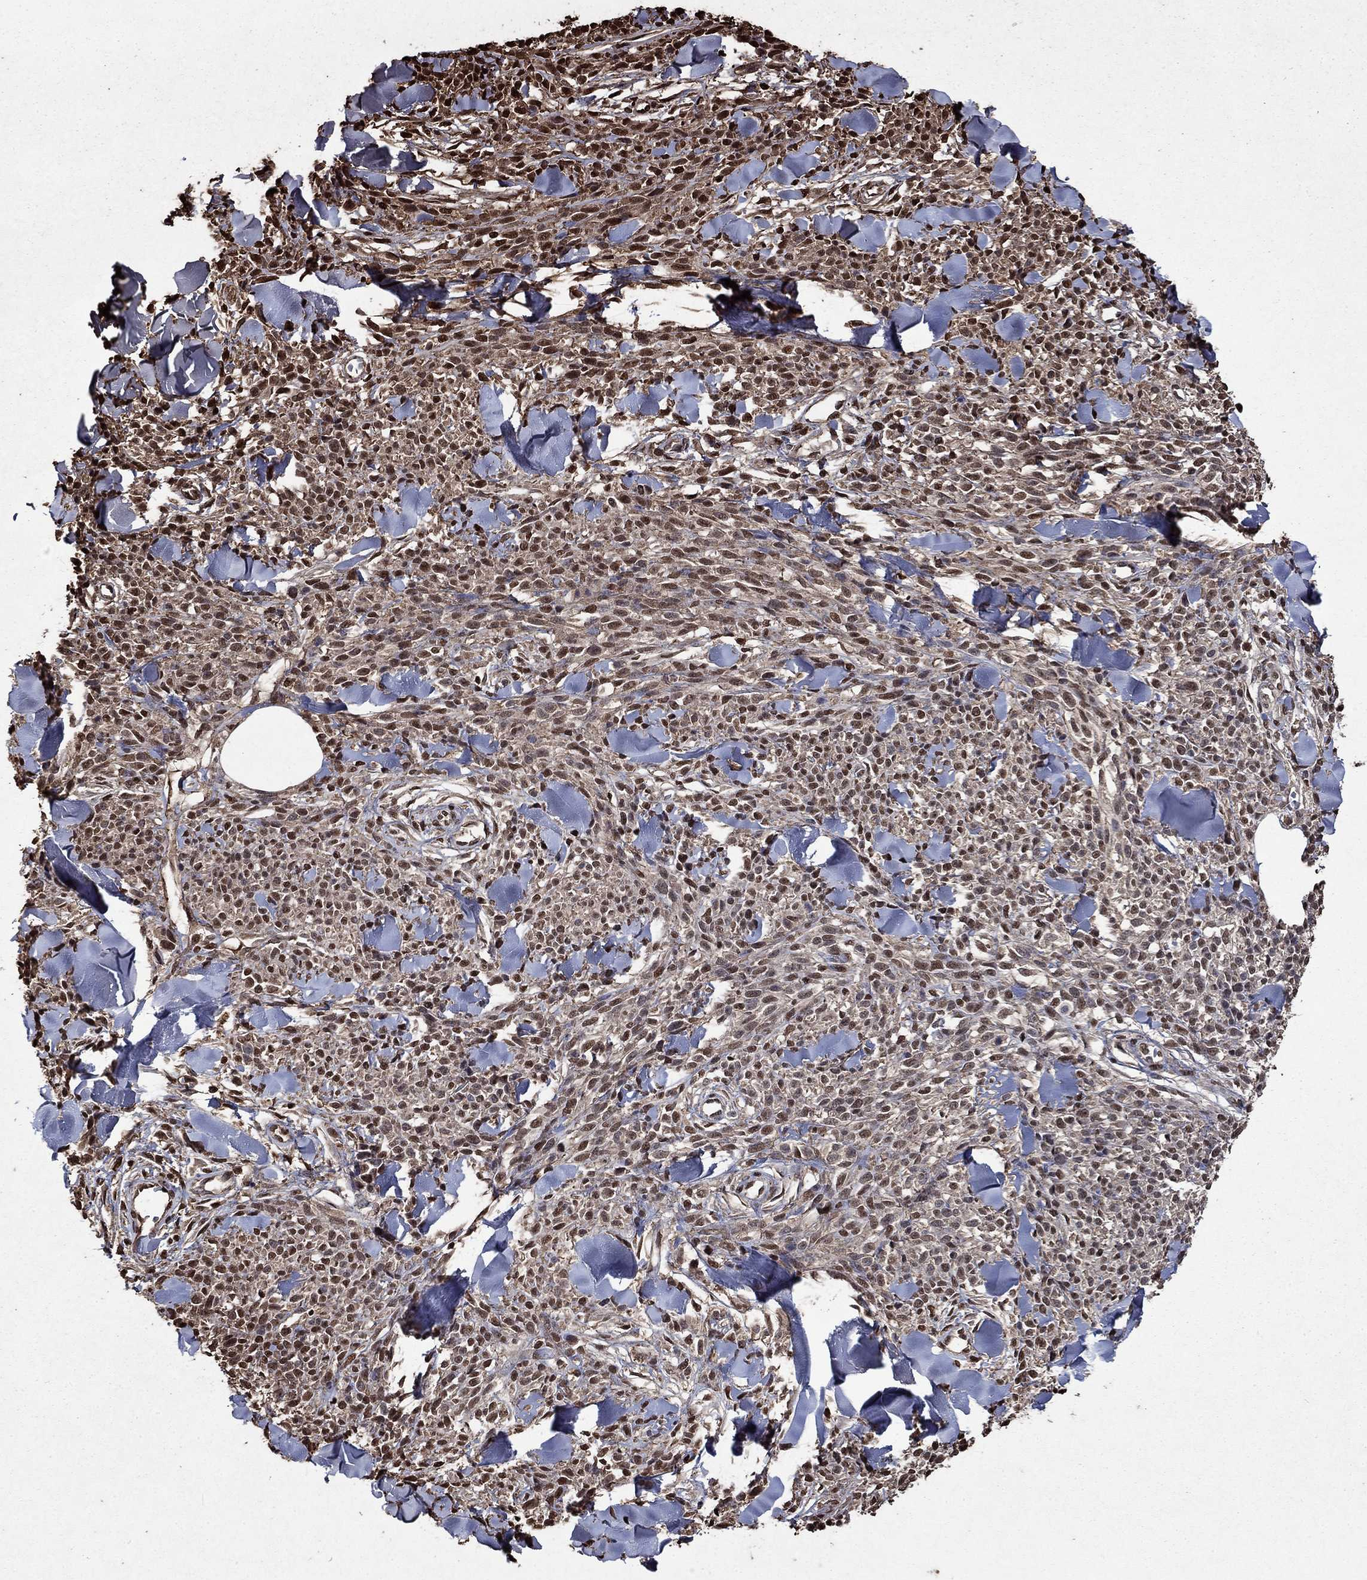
{"staining": {"intensity": "strong", "quantity": "25%-75%", "location": "nuclear"}, "tissue": "melanoma", "cell_type": "Tumor cells", "image_type": "cancer", "snomed": [{"axis": "morphology", "description": "Malignant melanoma, NOS"}, {"axis": "topography", "description": "Skin"}, {"axis": "topography", "description": "Skin of trunk"}], "caption": "Melanoma stained with a brown dye demonstrates strong nuclear positive expression in about 25%-75% of tumor cells.", "gene": "GAPDH", "patient": {"sex": "male", "age": 74}}